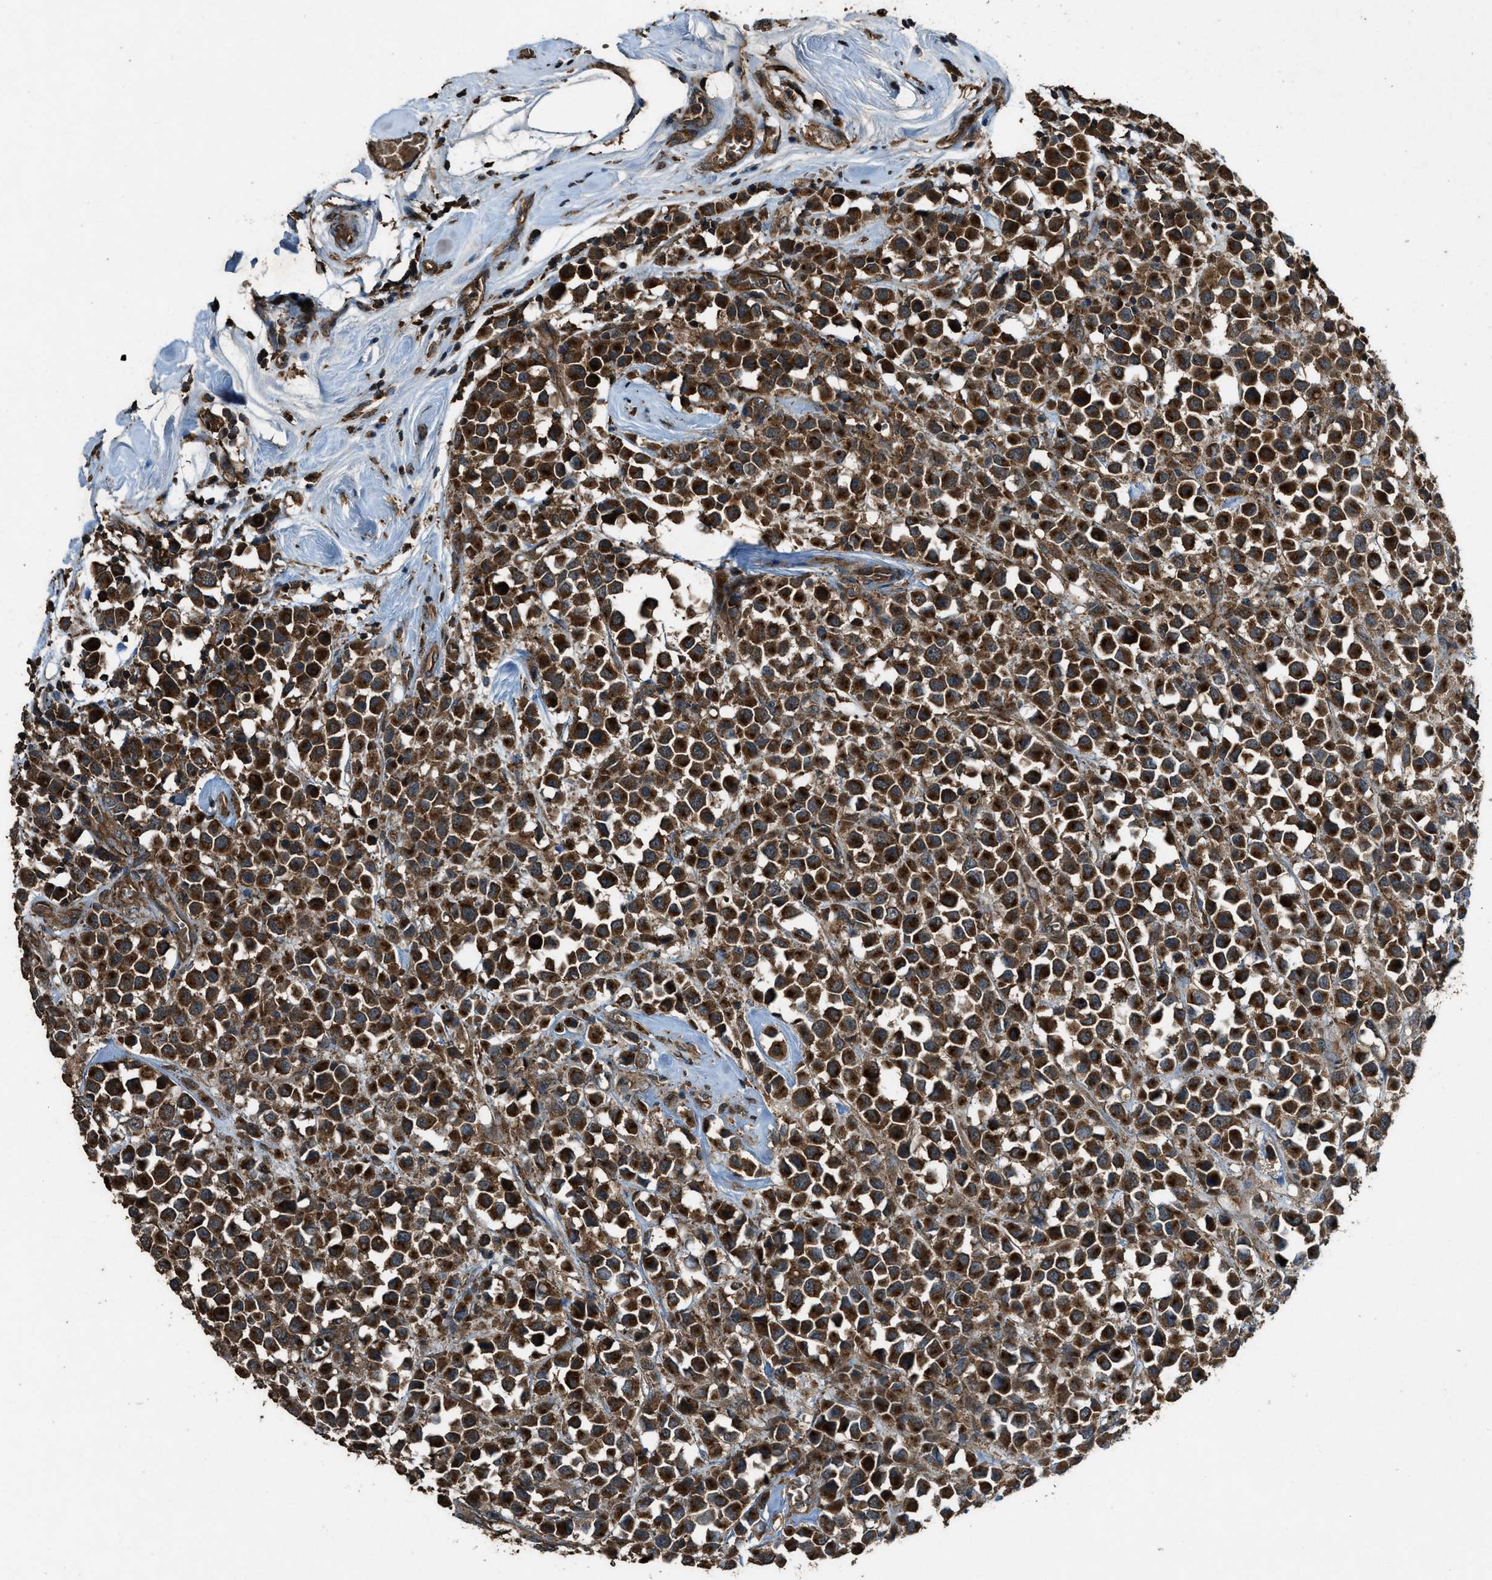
{"staining": {"intensity": "strong", "quantity": ">75%", "location": "cytoplasmic/membranous"}, "tissue": "breast cancer", "cell_type": "Tumor cells", "image_type": "cancer", "snomed": [{"axis": "morphology", "description": "Duct carcinoma"}, {"axis": "topography", "description": "Breast"}], "caption": "Immunohistochemistry photomicrograph of human intraductal carcinoma (breast) stained for a protein (brown), which exhibits high levels of strong cytoplasmic/membranous staining in about >75% of tumor cells.", "gene": "MAP3K8", "patient": {"sex": "female", "age": 61}}